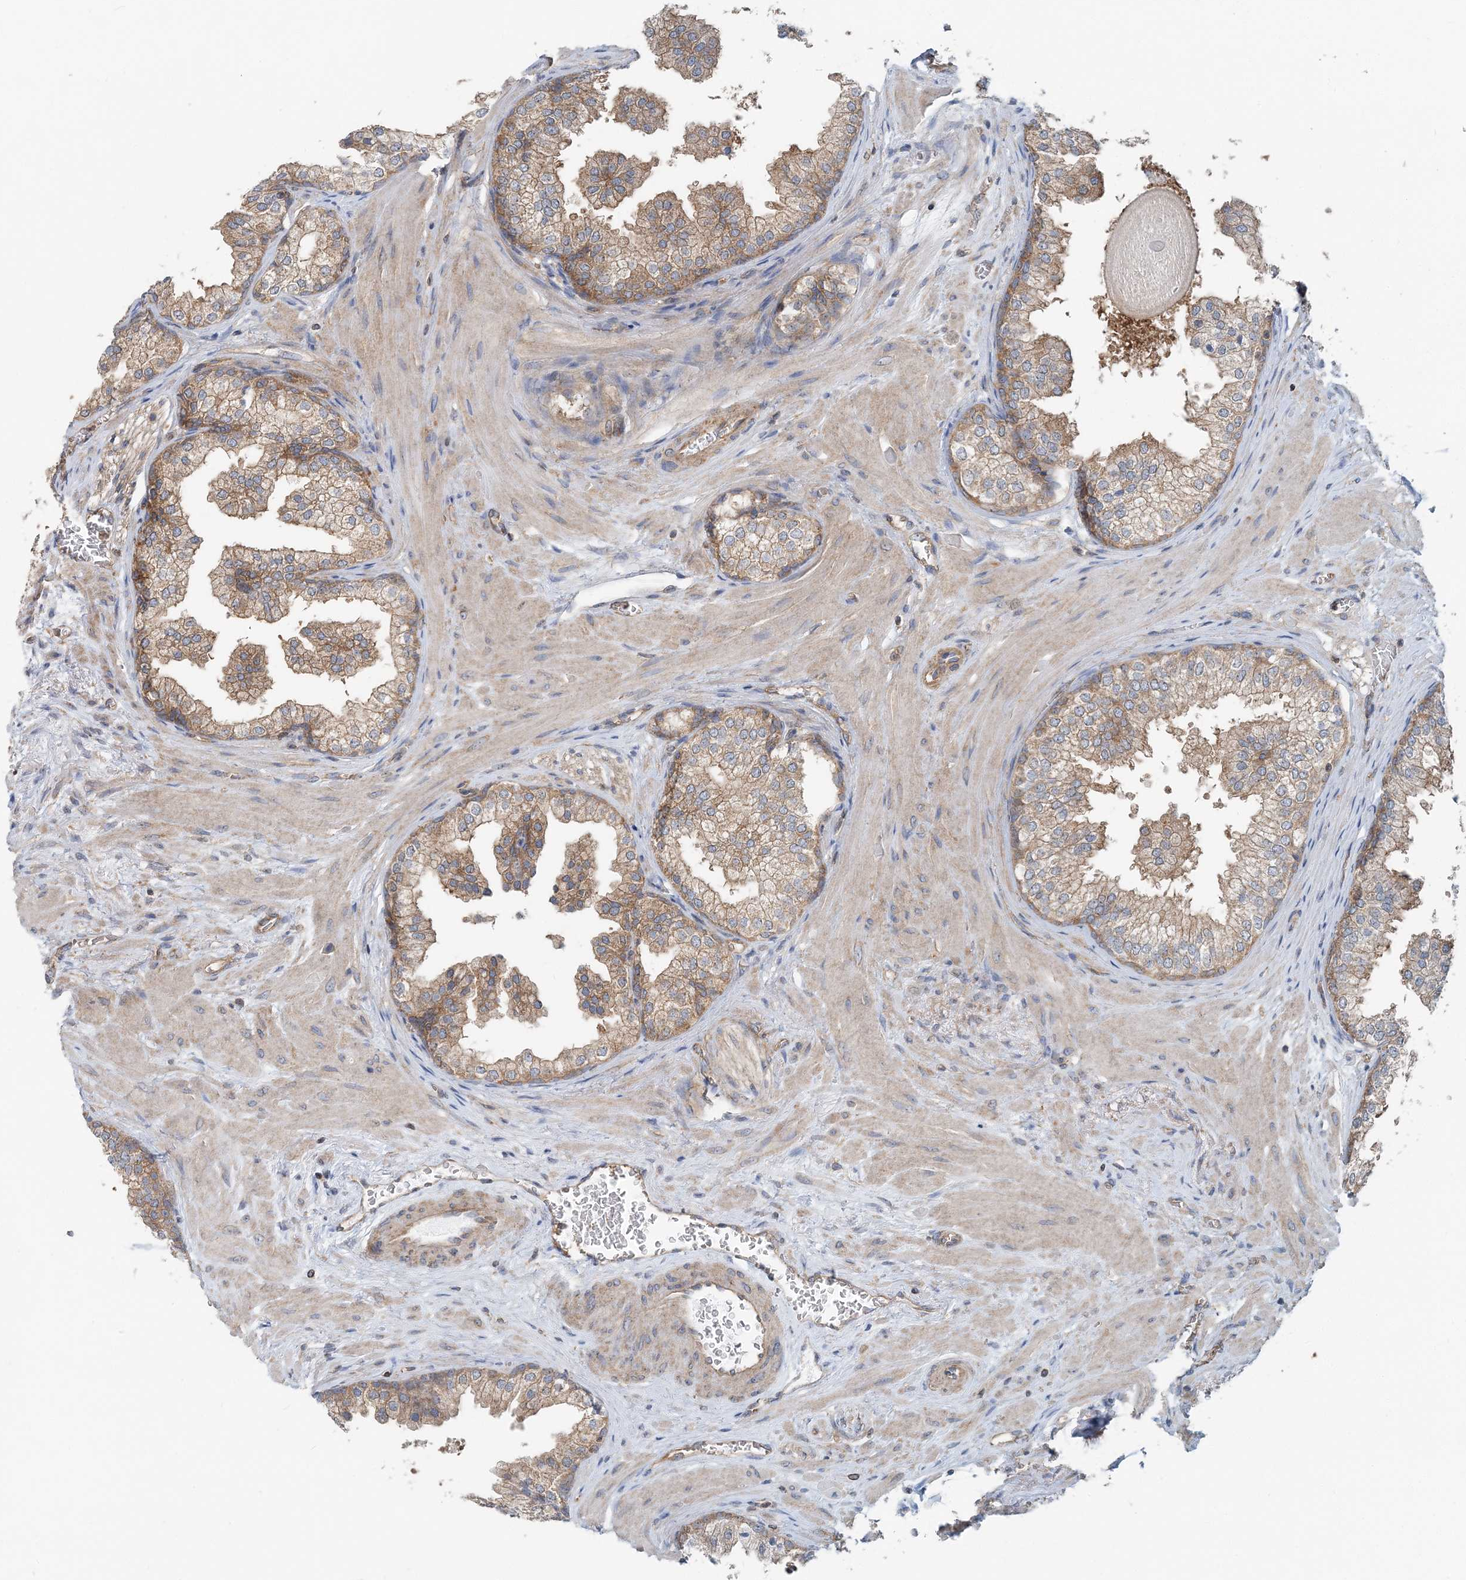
{"staining": {"intensity": "moderate", "quantity": ">75%", "location": "cytoplasmic/membranous"}, "tissue": "prostate", "cell_type": "Glandular cells", "image_type": "normal", "snomed": [{"axis": "morphology", "description": "Normal tissue, NOS"}, {"axis": "topography", "description": "Prostate"}], "caption": "Immunohistochemical staining of unremarkable prostate demonstrates medium levels of moderate cytoplasmic/membranous expression in approximately >75% of glandular cells. (DAB (3,3'-diaminobenzidine) IHC with brightfield microscopy, high magnification).", "gene": "MOB4", "patient": {"sex": "male", "age": 48}}